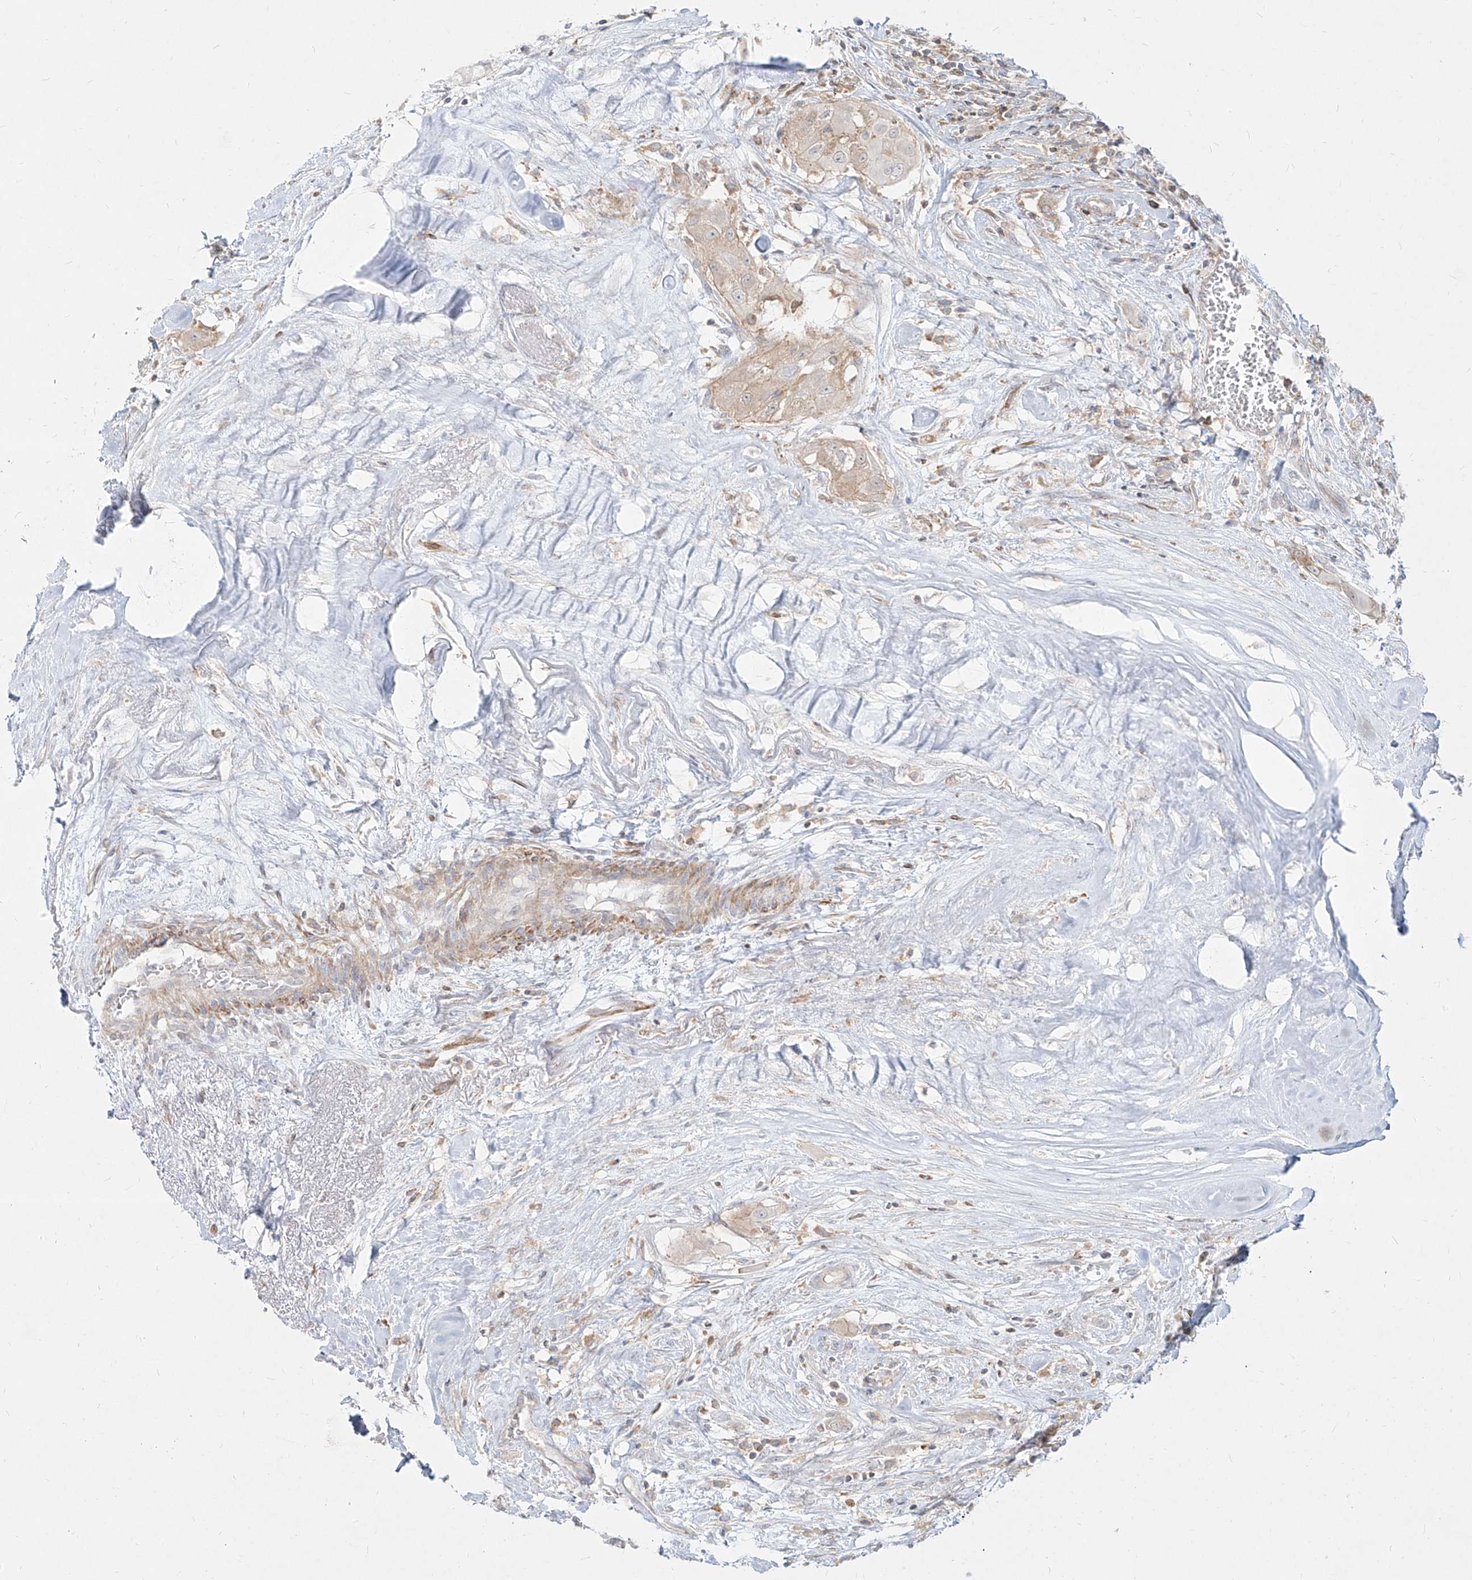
{"staining": {"intensity": "weak", "quantity": "25%-75%", "location": "cytoplasmic/membranous"}, "tissue": "thyroid cancer", "cell_type": "Tumor cells", "image_type": "cancer", "snomed": [{"axis": "morphology", "description": "Papillary adenocarcinoma, NOS"}, {"axis": "topography", "description": "Thyroid gland"}], "caption": "High-magnification brightfield microscopy of thyroid cancer stained with DAB (3,3'-diaminobenzidine) (brown) and counterstained with hematoxylin (blue). tumor cells exhibit weak cytoplasmic/membranous expression is seen in about25%-75% of cells. (brown staining indicates protein expression, while blue staining denotes nuclei).", "gene": "SLC2A12", "patient": {"sex": "female", "age": 59}}